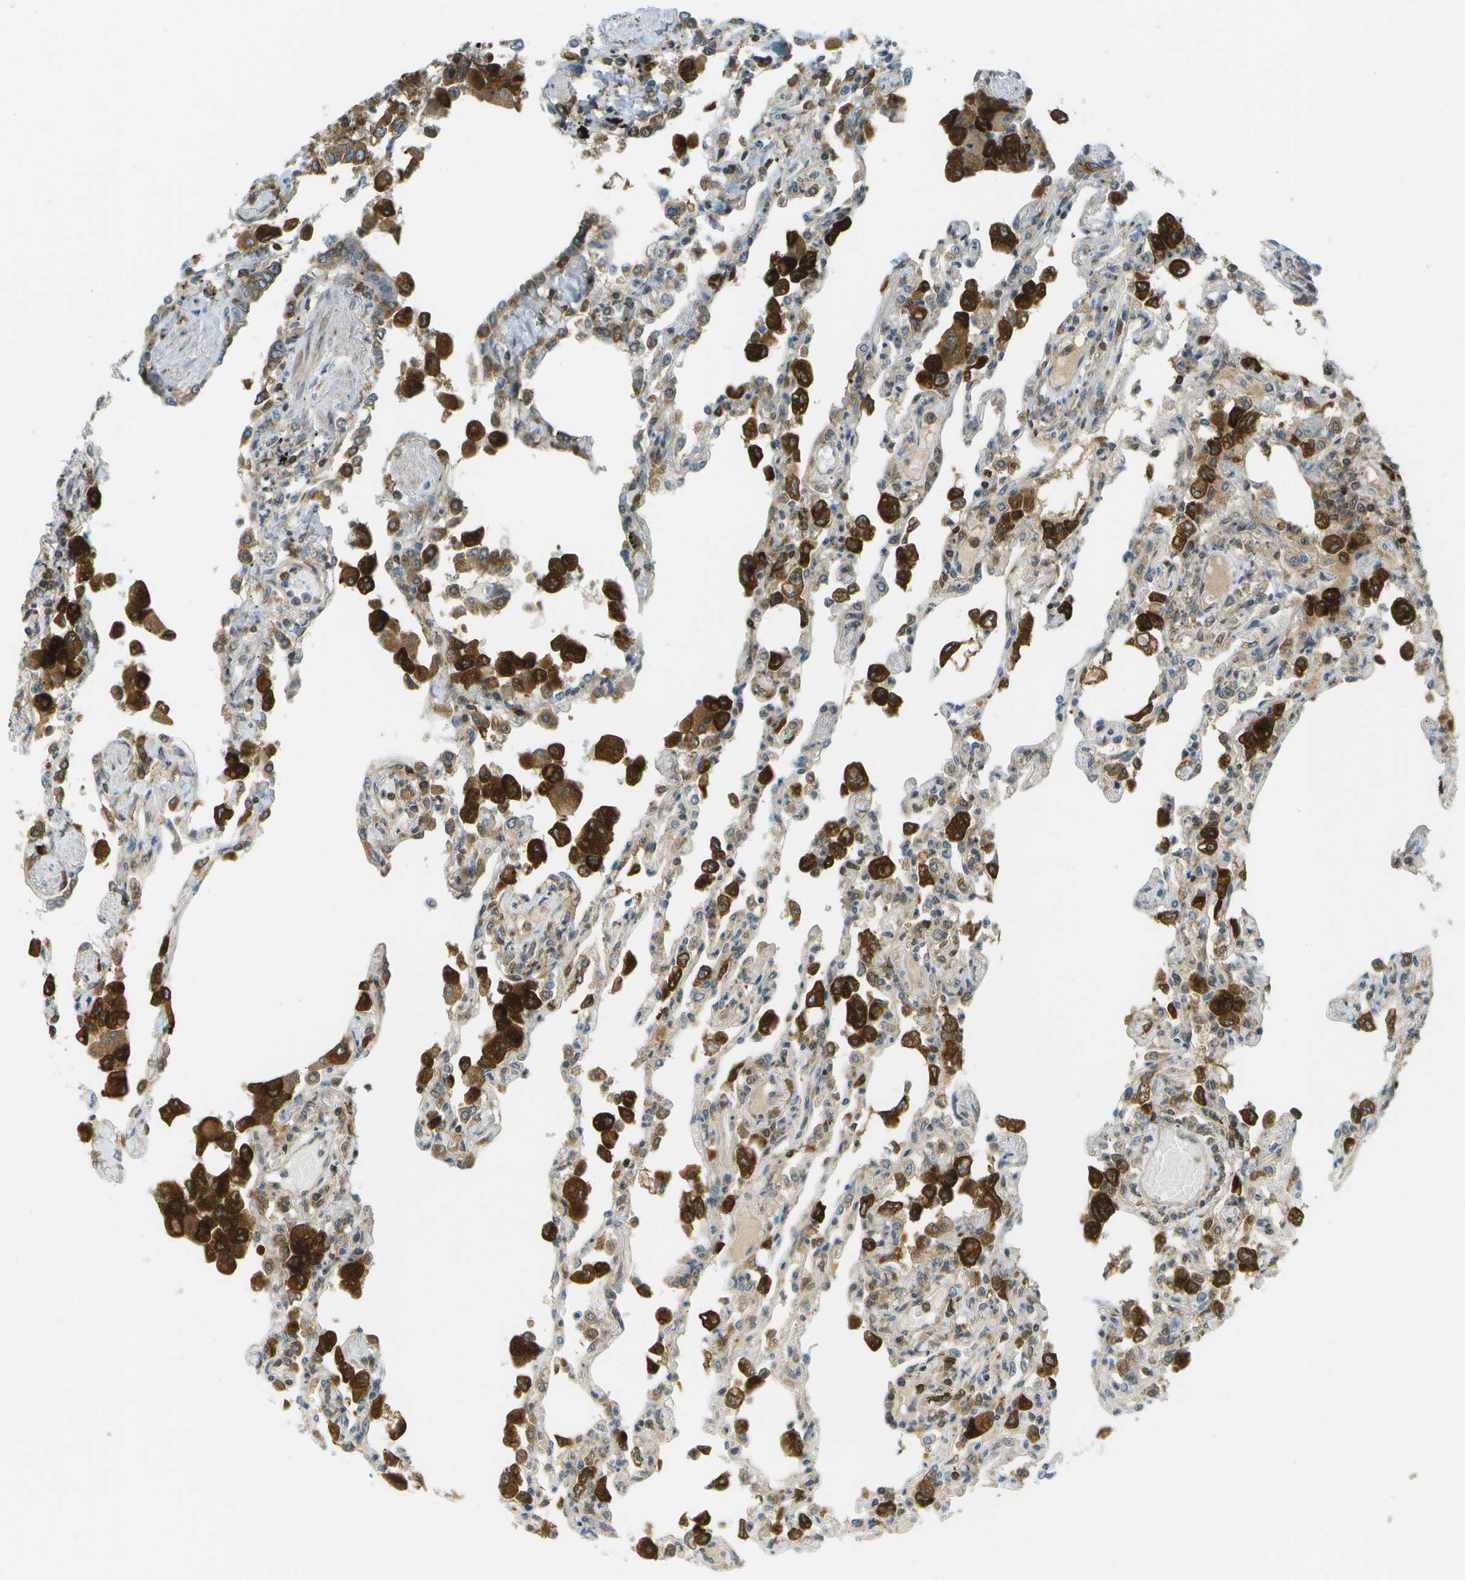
{"staining": {"intensity": "weak", "quantity": "<25%", "location": "cytoplasmic/membranous"}, "tissue": "lung", "cell_type": "Alveolar cells", "image_type": "normal", "snomed": [{"axis": "morphology", "description": "Normal tissue, NOS"}, {"axis": "topography", "description": "Bronchus"}, {"axis": "topography", "description": "Lung"}], "caption": "Immunohistochemical staining of benign lung exhibits no significant positivity in alveolar cells.", "gene": "TMTC1", "patient": {"sex": "female", "age": 49}}